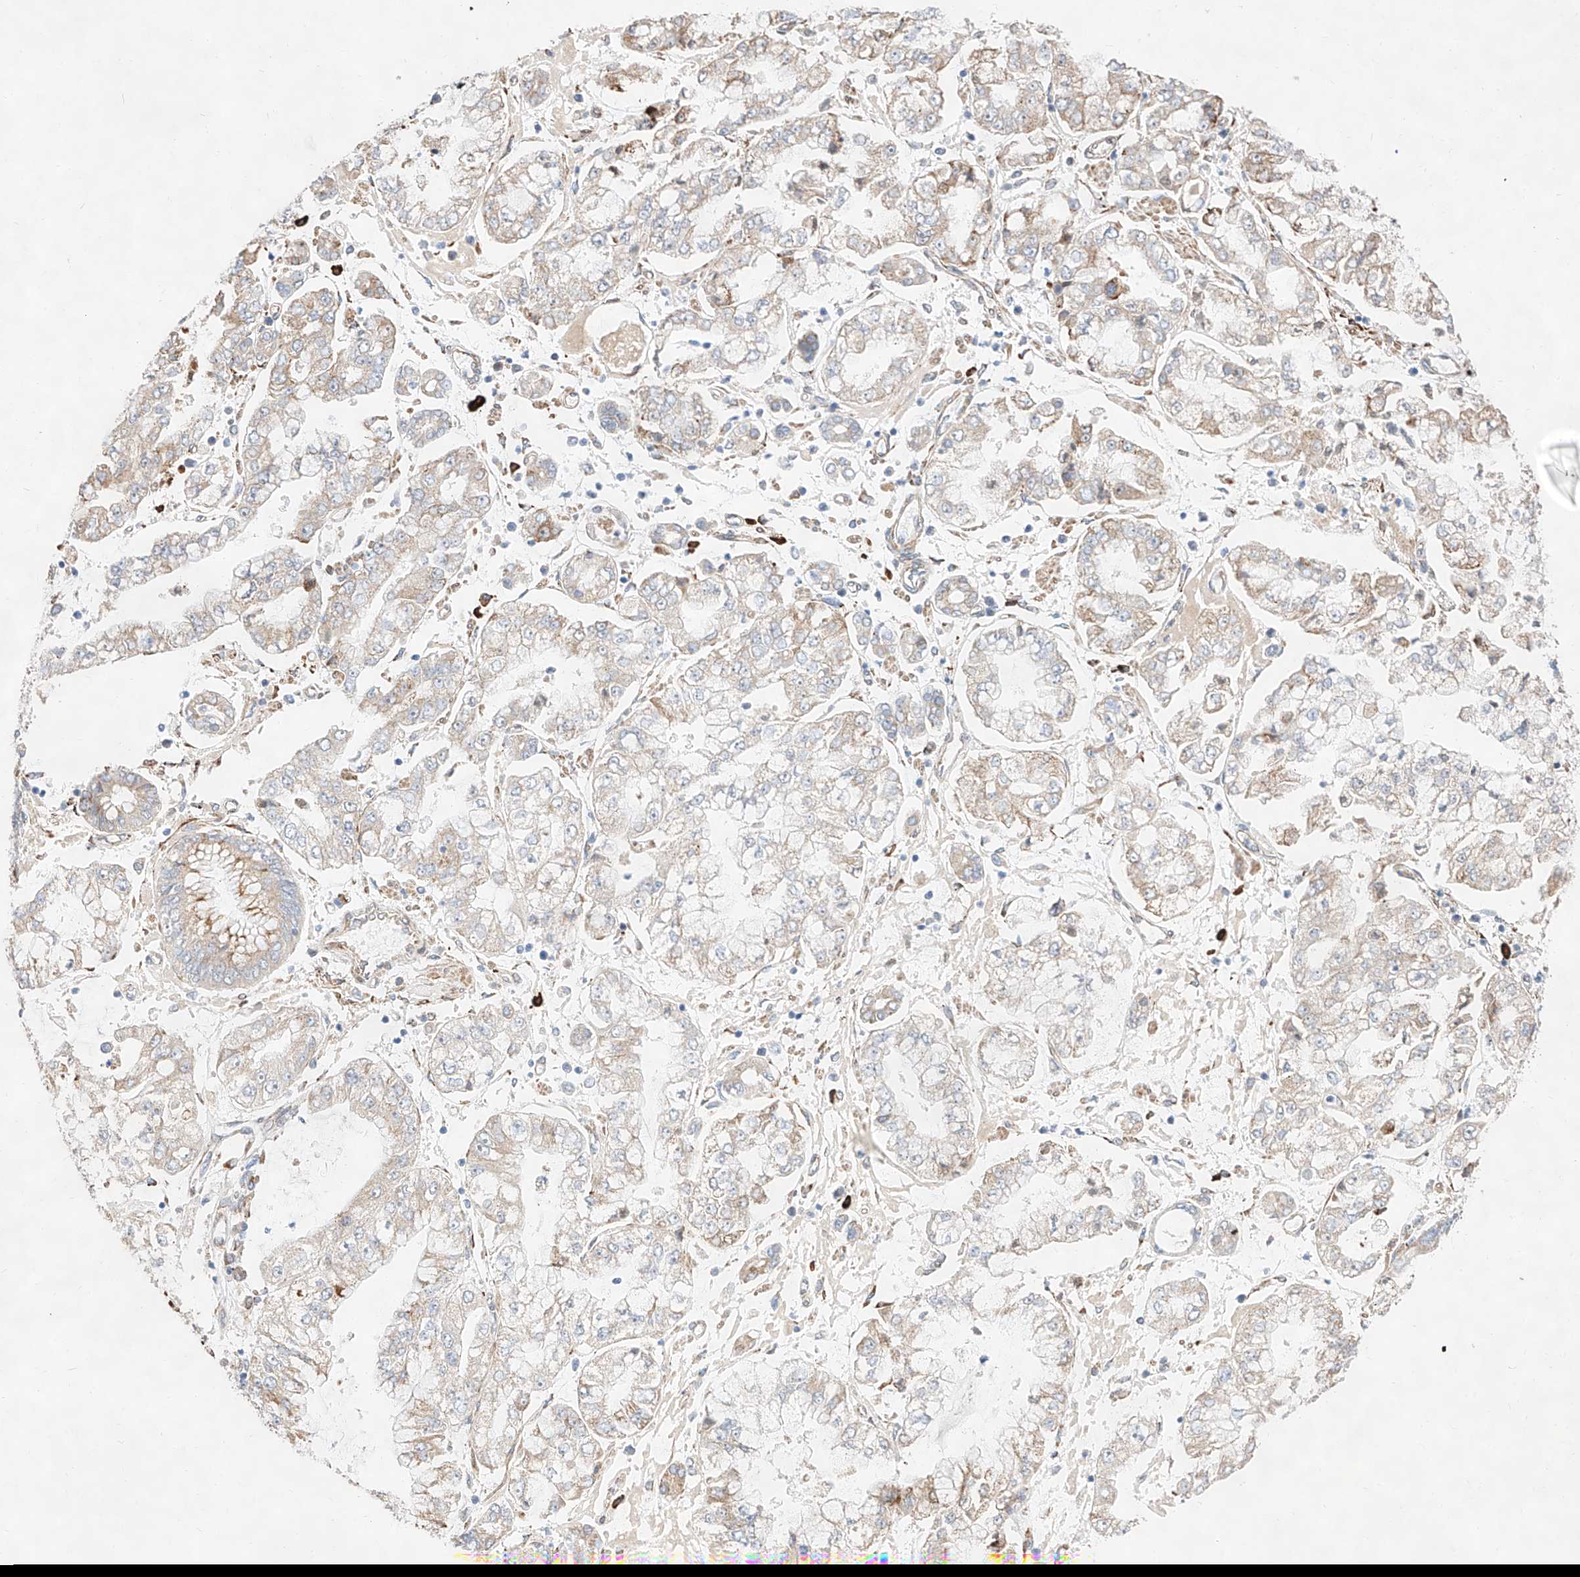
{"staining": {"intensity": "weak", "quantity": "<25%", "location": "cytoplasmic/membranous"}, "tissue": "stomach cancer", "cell_type": "Tumor cells", "image_type": "cancer", "snomed": [{"axis": "morphology", "description": "Adenocarcinoma, NOS"}, {"axis": "topography", "description": "Stomach"}], "caption": "This is an IHC photomicrograph of human stomach adenocarcinoma. There is no expression in tumor cells.", "gene": "ATP9B", "patient": {"sex": "male", "age": 76}}